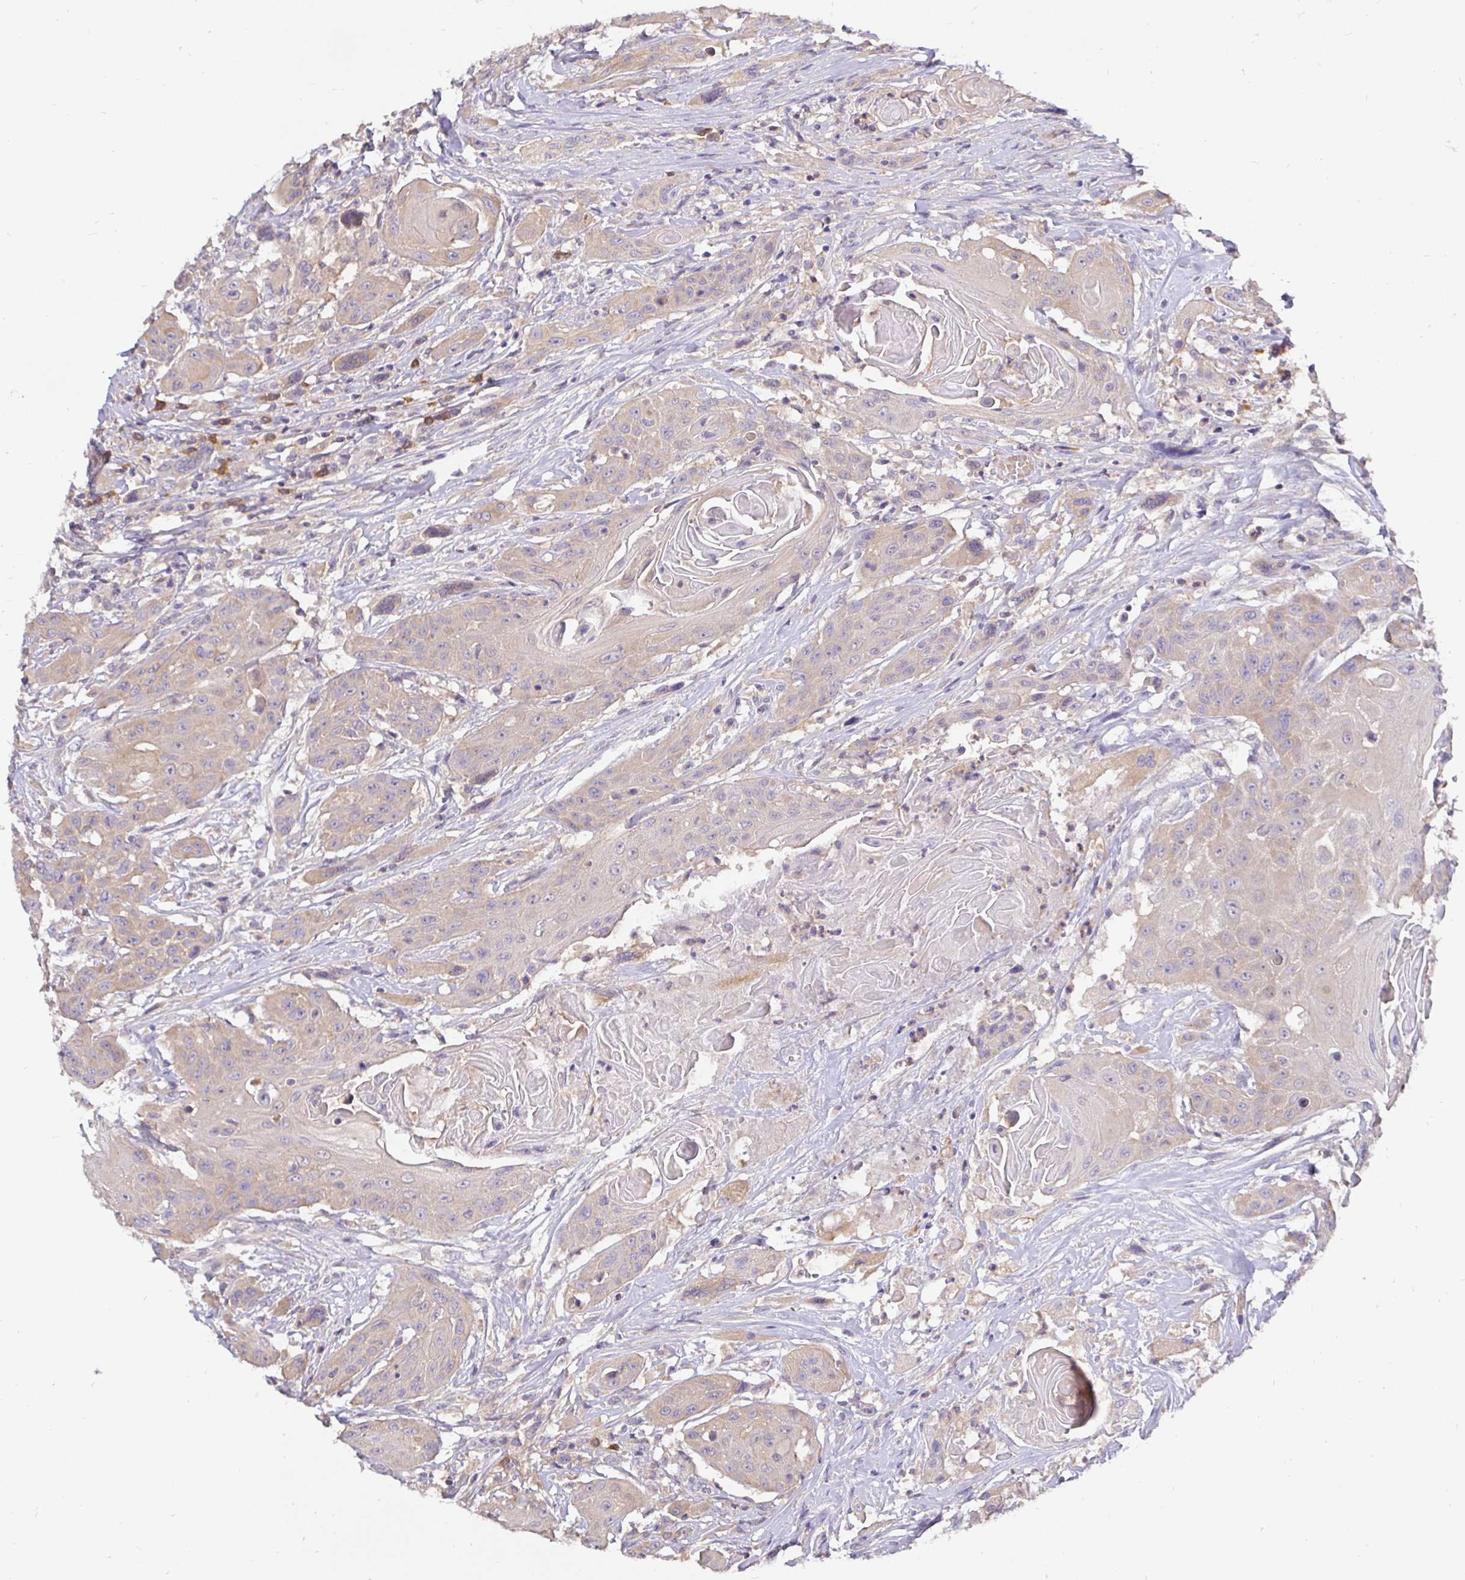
{"staining": {"intensity": "weak", "quantity": "<25%", "location": "cytoplasmic/membranous"}, "tissue": "head and neck cancer", "cell_type": "Tumor cells", "image_type": "cancer", "snomed": [{"axis": "morphology", "description": "Squamous cell carcinoma, NOS"}, {"axis": "topography", "description": "Oral tissue"}, {"axis": "topography", "description": "Head-Neck"}, {"axis": "topography", "description": "Neck, NOS"}], "caption": "There is no significant staining in tumor cells of squamous cell carcinoma (head and neck).", "gene": "KIF21A", "patient": {"sex": "female", "age": 55}}